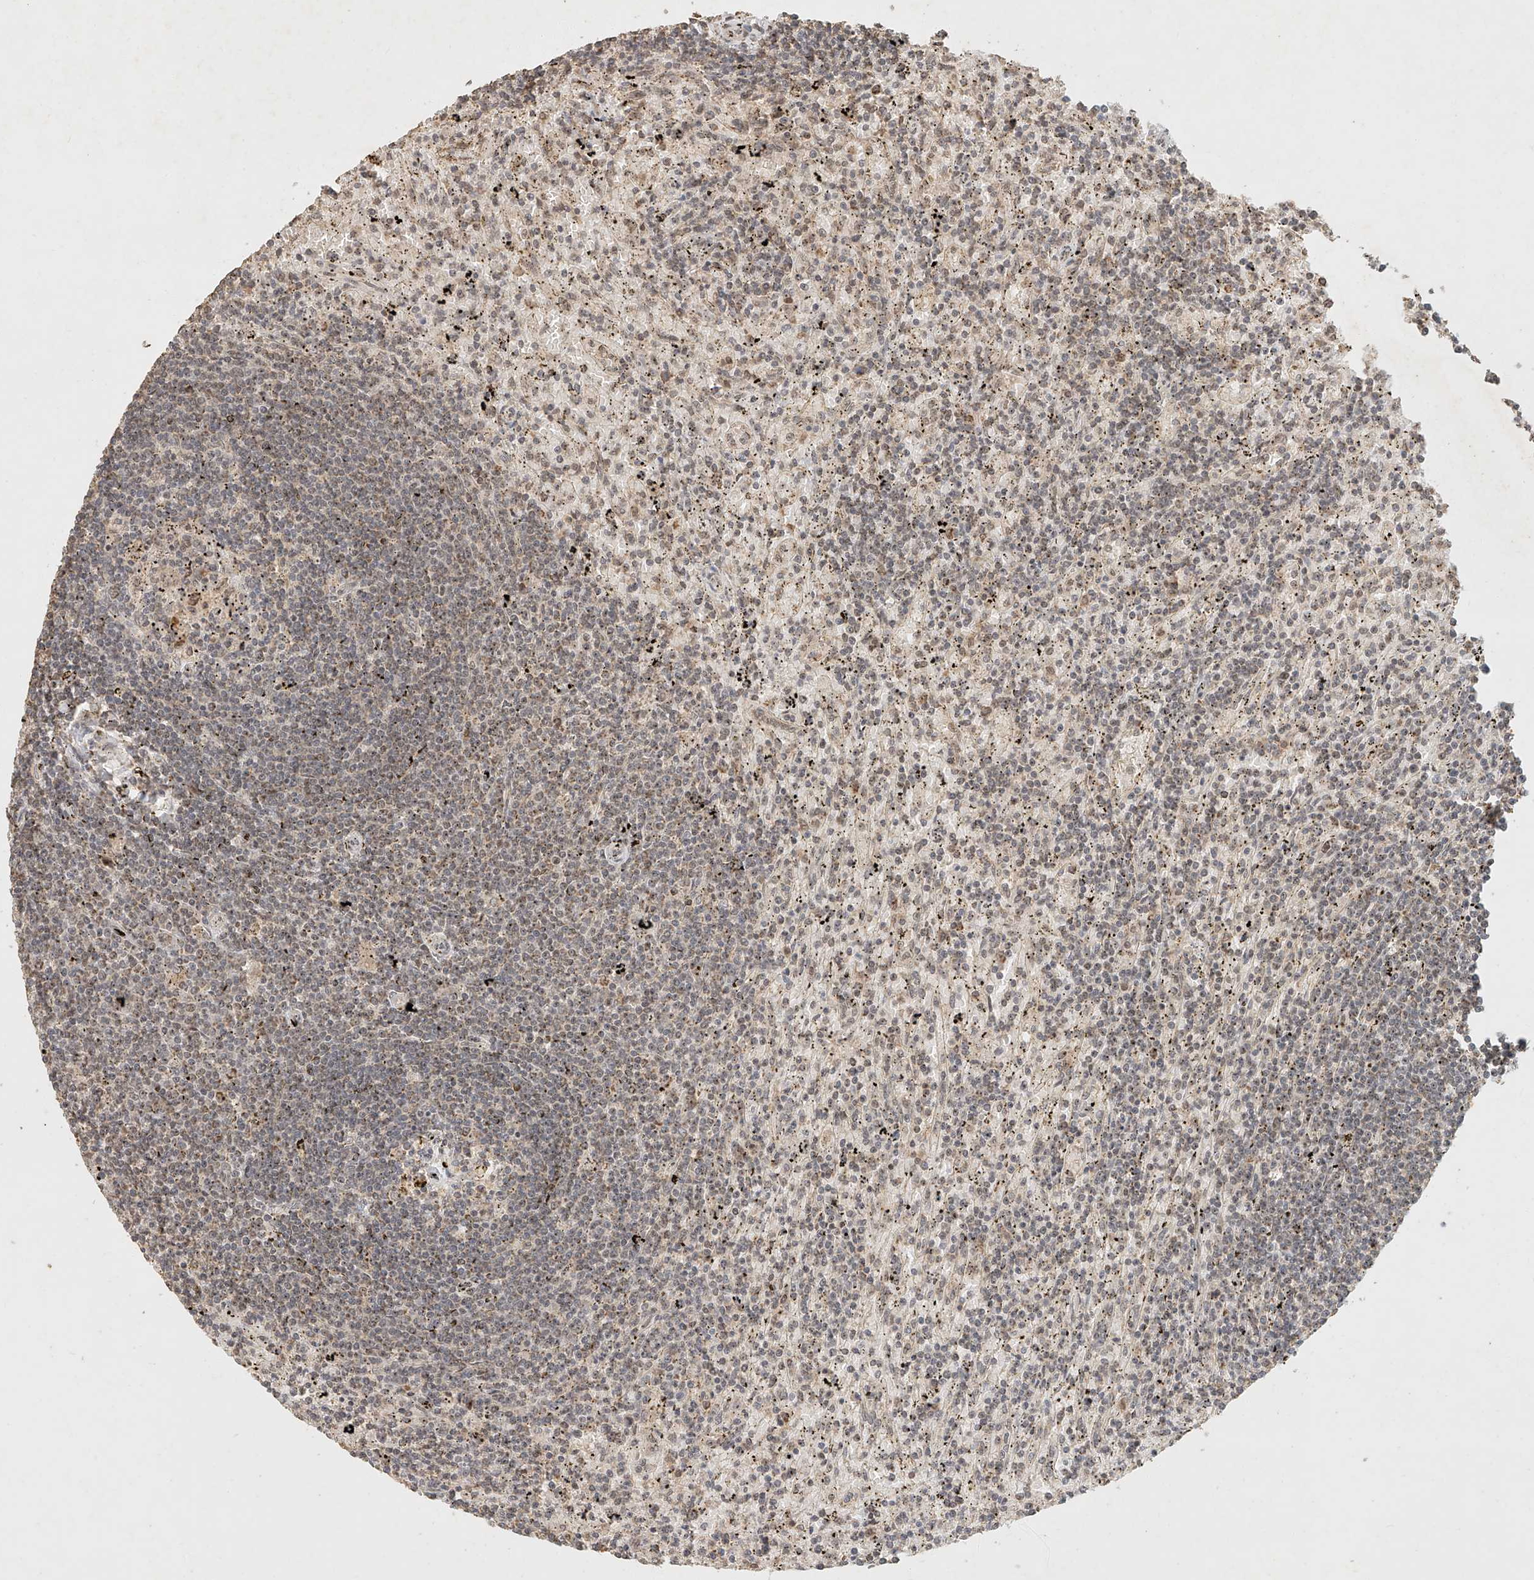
{"staining": {"intensity": "negative", "quantity": "none", "location": "none"}, "tissue": "lymphoma", "cell_type": "Tumor cells", "image_type": "cancer", "snomed": [{"axis": "morphology", "description": "Malignant lymphoma, non-Hodgkin's type, Low grade"}, {"axis": "topography", "description": "Spleen"}], "caption": "Protein analysis of lymphoma shows no significant expression in tumor cells. (DAB (3,3'-diaminobenzidine) IHC, high magnification).", "gene": "CXorf58", "patient": {"sex": "male", "age": 76}}